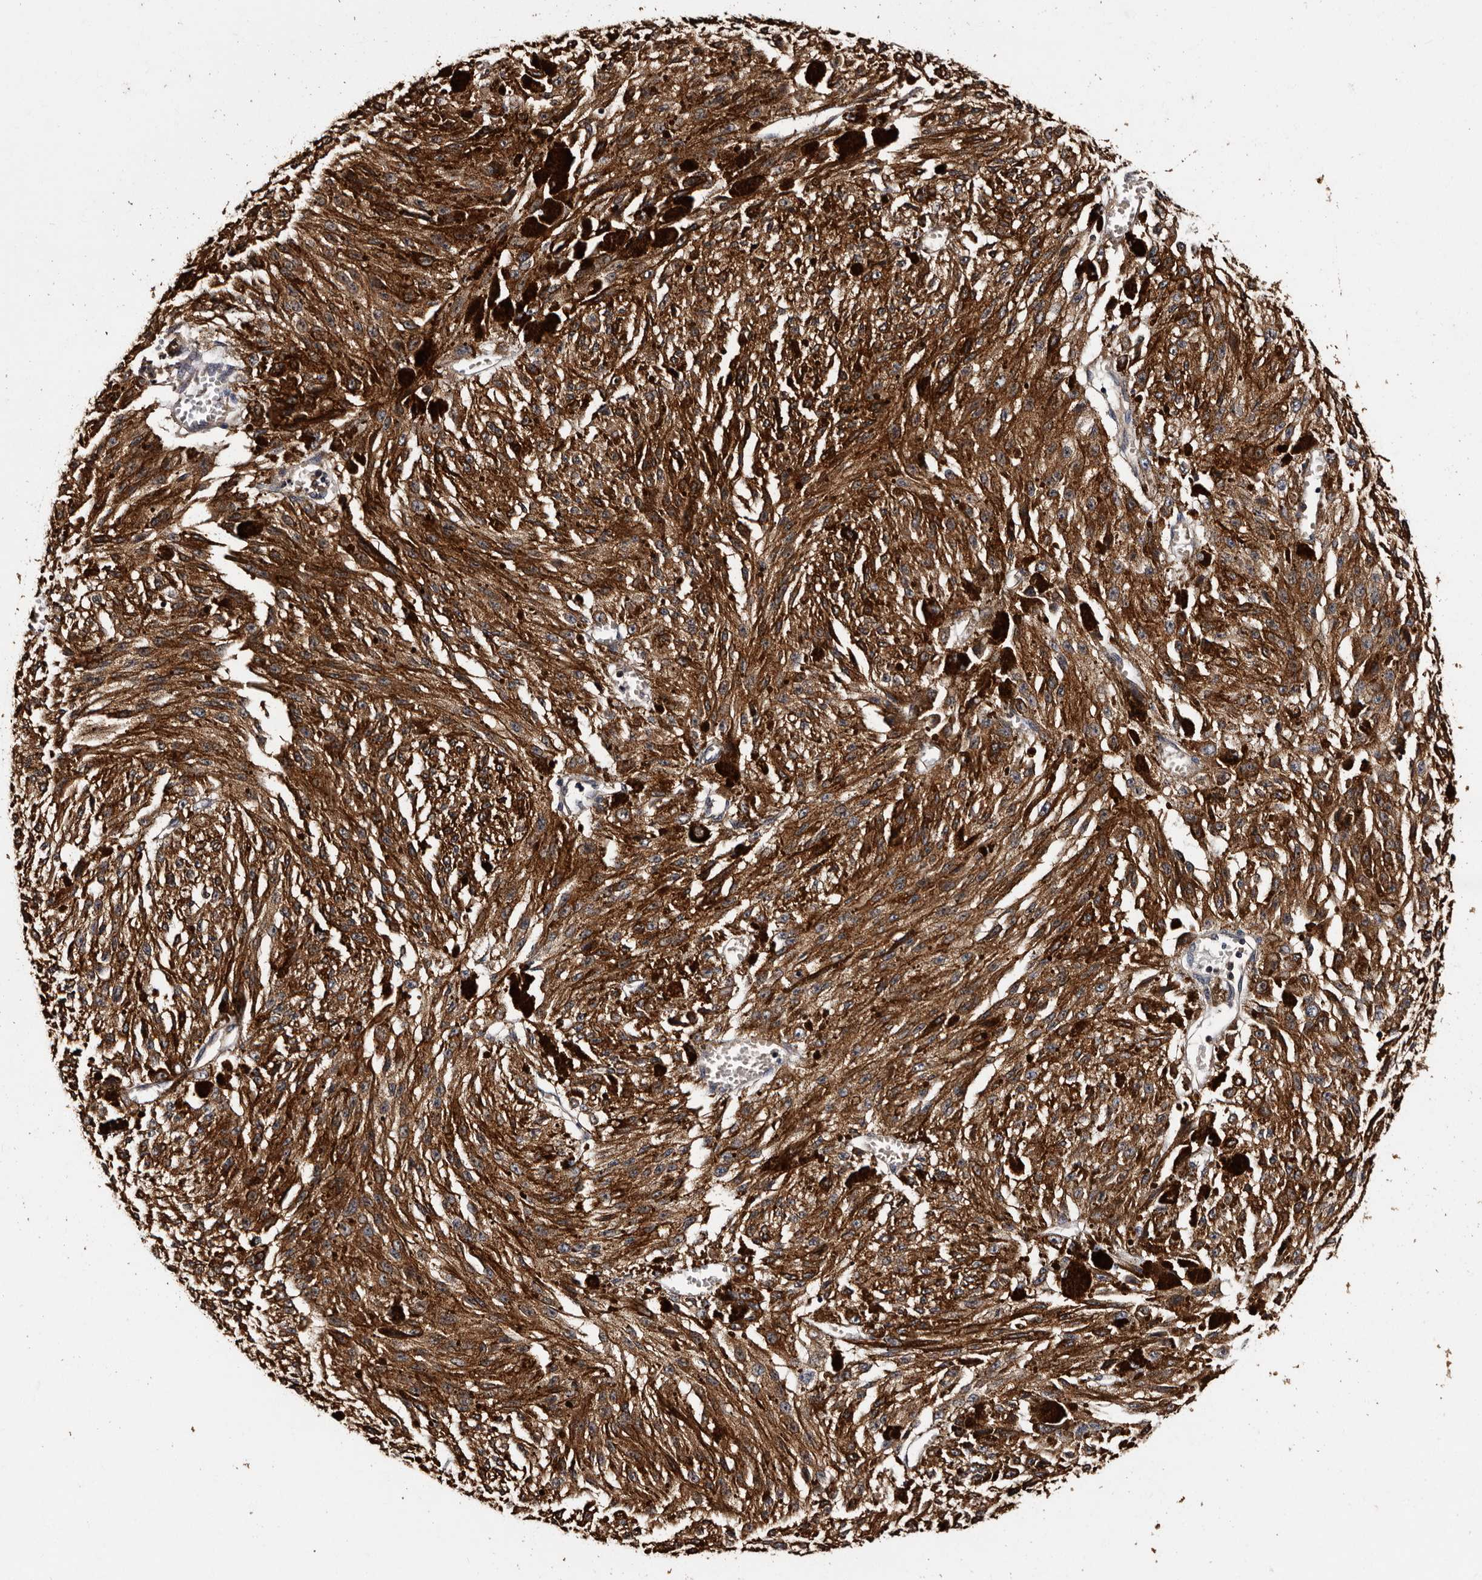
{"staining": {"intensity": "strong", "quantity": "25%-75%", "location": "cytoplasmic/membranous"}, "tissue": "melanoma", "cell_type": "Tumor cells", "image_type": "cancer", "snomed": [{"axis": "morphology", "description": "Malignant melanoma, NOS"}, {"axis": "topography", "description": "Other"}], "caption": "Immunohistochemistry (IHC) staining of malignant melanoma, which demonstrates high levels of strong cytoplasmic/membranous expression in about 25%-75% of tumor cells indicating strong cytoplasmic/membranous protein expression. The staining was performed using DAB (3,3'-diaminobenzidine) (brown) for protein detection and nuclei were counterstained in hematoxylin (blue).", "gene": "ADCK5", "patient": {"sex": "male", "age": 79}}